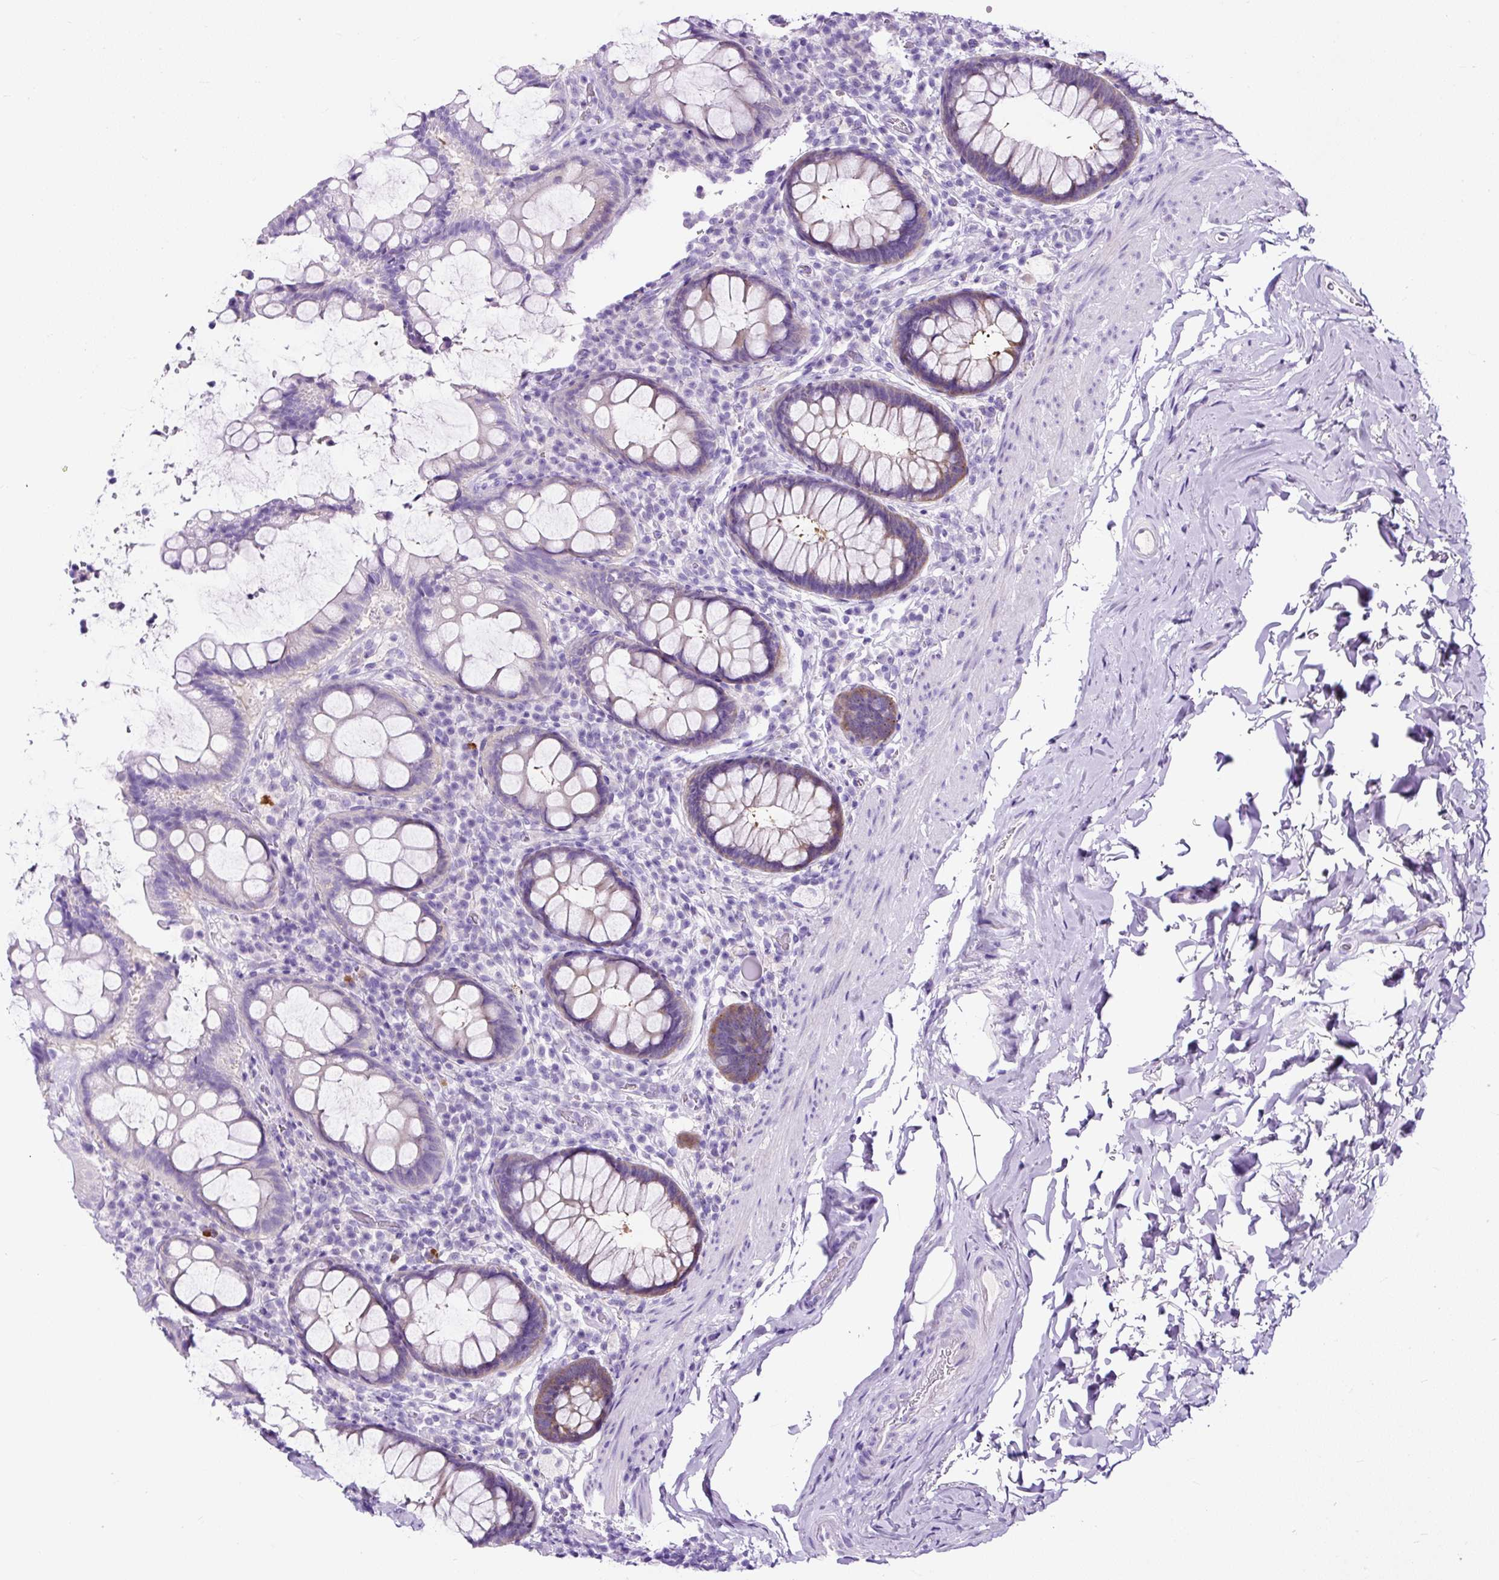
{"staining": {"intensity": "moderate", "quantity": "25%-75%", "location": "cytoplasmic/membranous"}, "tissue": "rectum", "cell_type": "Glandular cells", "image_type": "normal", "snomed": [{"axis": "morphology", "description": "Normal tissue, NOS"}, {"axis": "topography", "description": "Rectum"}], "caption": "A high-resolution histopathology image shows immunohistochemistry (IHC) staining of benign rectum, which reveals moderate cytoplasmic/membranous positivity in about 25%-75% of glandular cells.", "gene": "STOX2", "patient": {"sex": "female", "age": 69}}